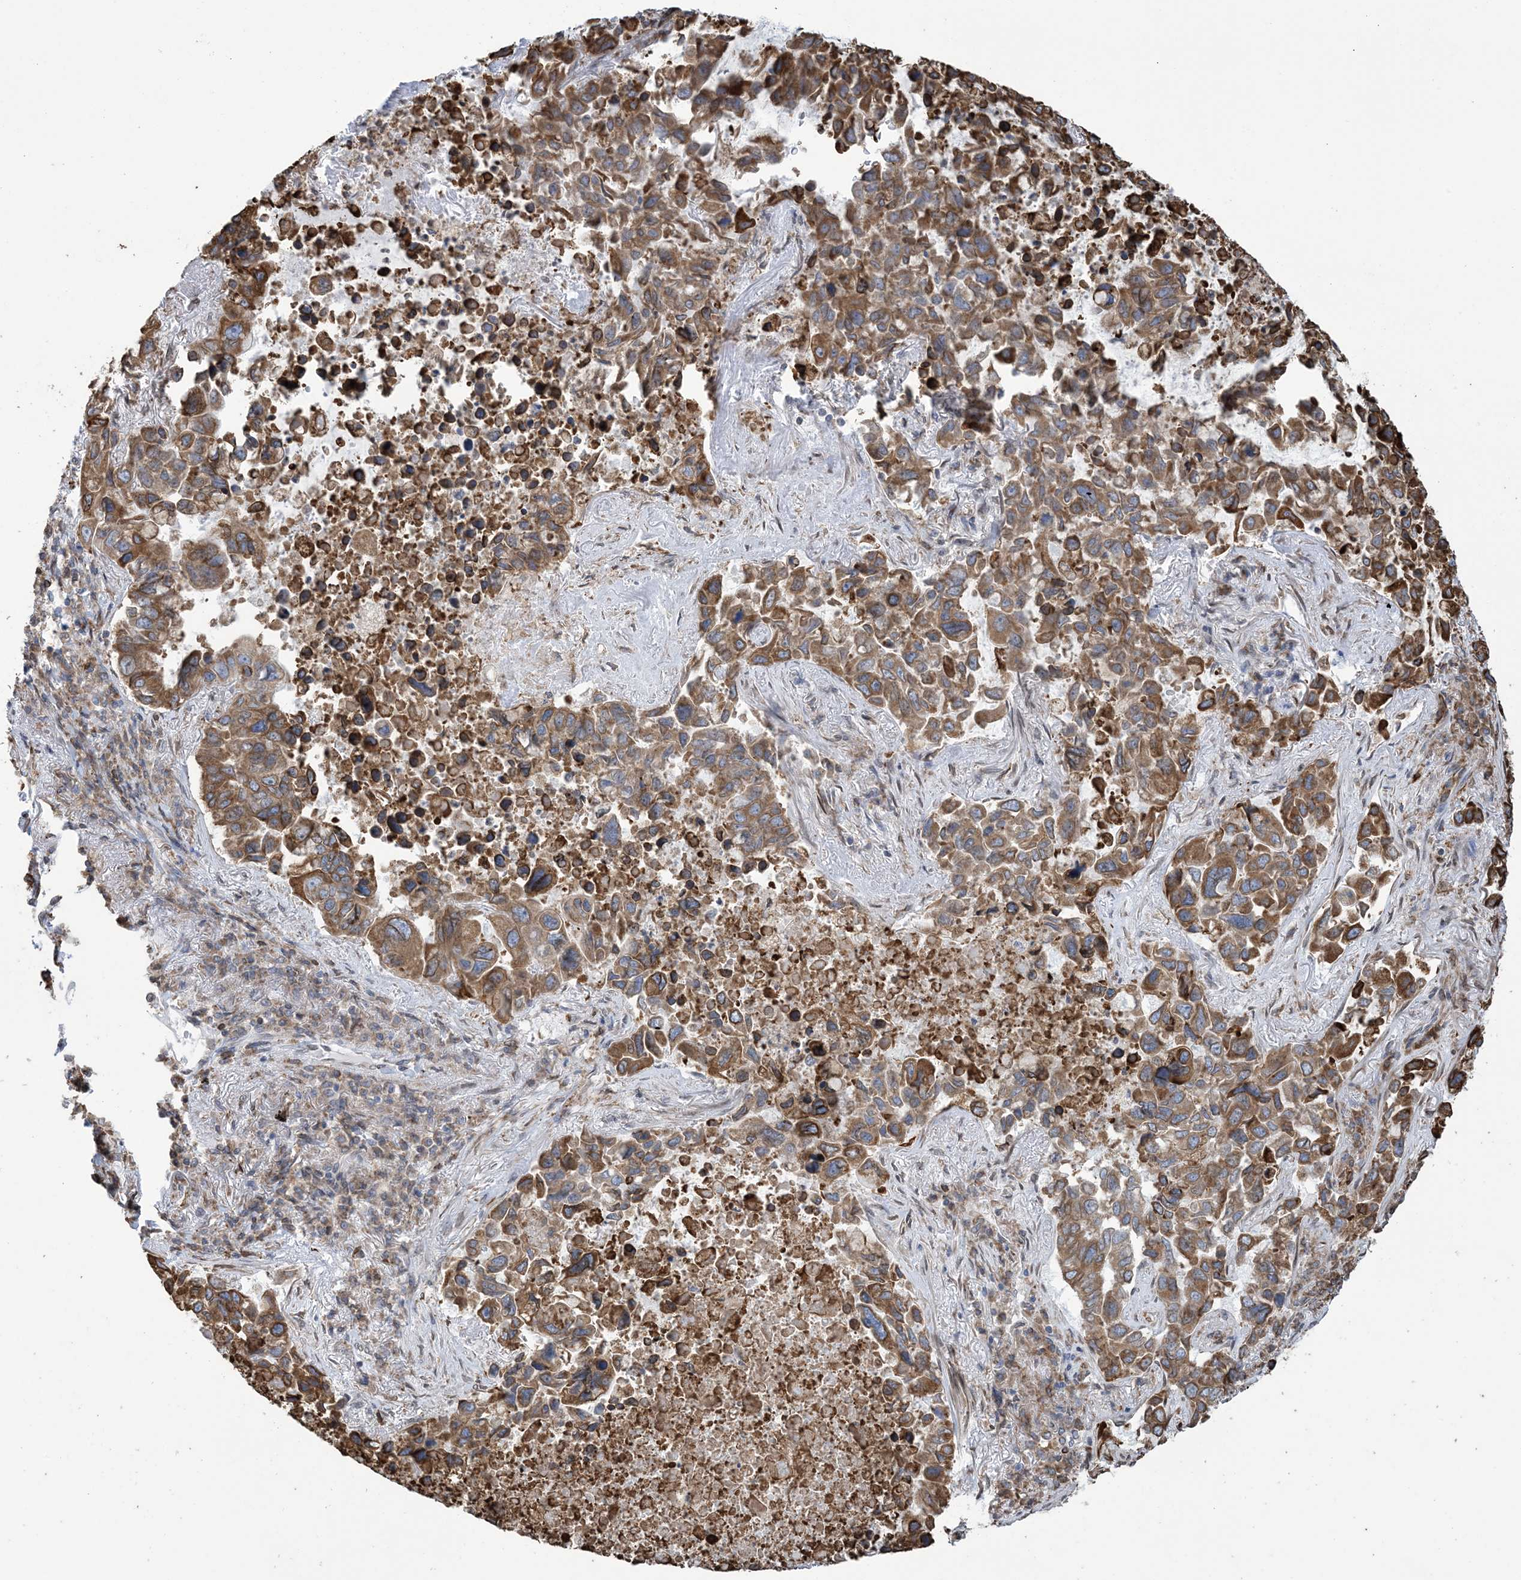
{"staining": {"intensity": "strong", "quantity": ">75%", "location": "cytoplasmic/membranous"}, "tissue": "lung cancer", "cell_type": "Tumor cells", "image_type": "cancer", "snomed": [{"axis": "morphology", "description": "Adenocarcinoma, NOS"}, {"axis": "topography", "description": "Lung"}], "caption": "The immunohistochemical stain labels strong cytoplasmic/membranous expression in tumor cells of adenocarcinoma (lung) tissue.", "gene": "SHANK1", "patient": {"sex": "male", "age": 64}}